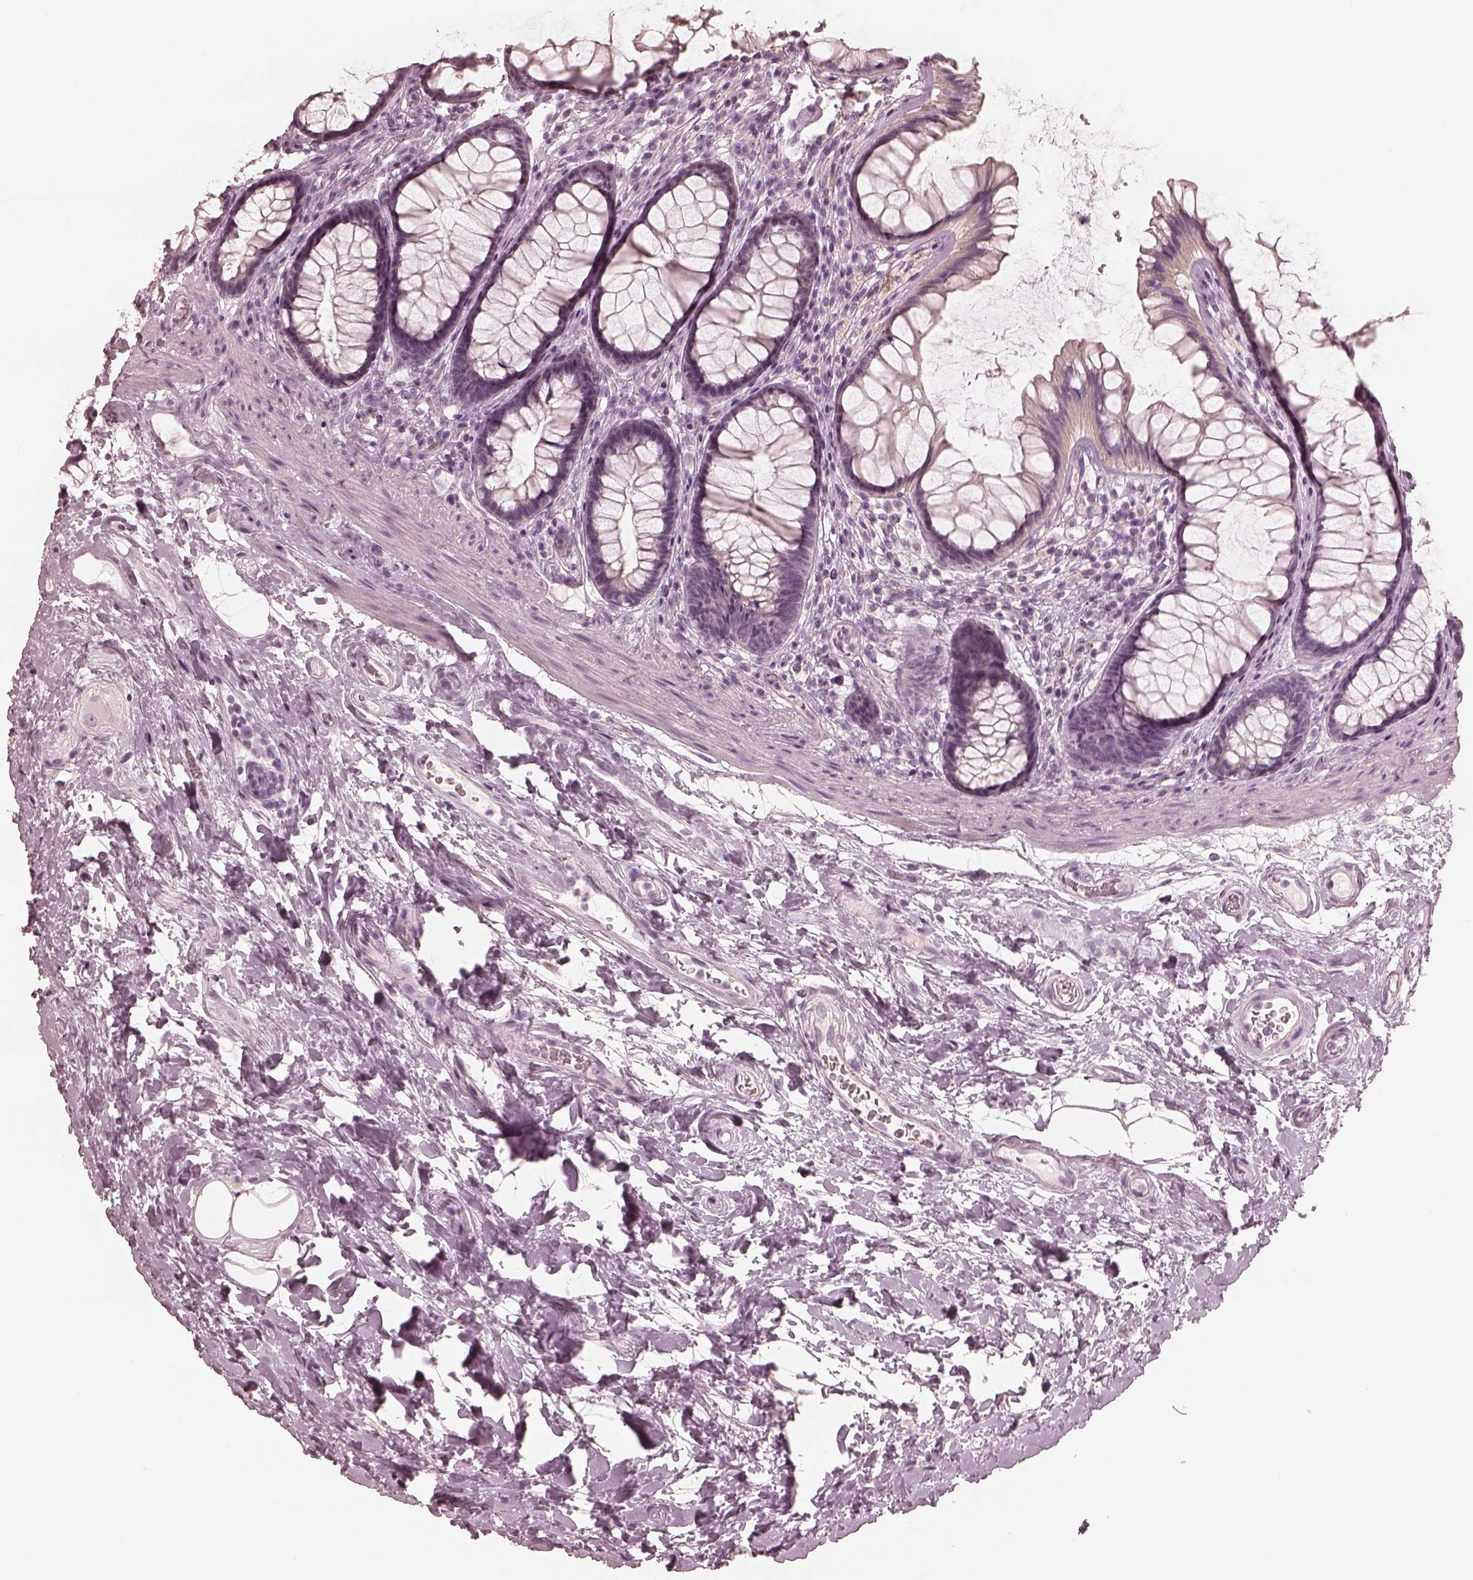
{"staining": {"intensity": "negative", "quantity": "none", "location": "none"}, "tissue": "rectum", "cell_type": "Glandular cells", "image_type": "normal", "snomed": [{"axis": "morphology", "description": "Normal tissue, NOS"}, {"axis": "topography", "description": "Rectum"}], "caption": "DAB (3,3'-diaminobenzidine) immunohistochemical staining of unremarkable rectum demonstrates no significant positivity in glandular cells. (Brightfield microscopy of DAB (3,3'-diaminobenzidine) immunohistochemistry (IHC) at high magnification).", "gene": "CALR3", "patient": {"sex": "male", "age": 72}}